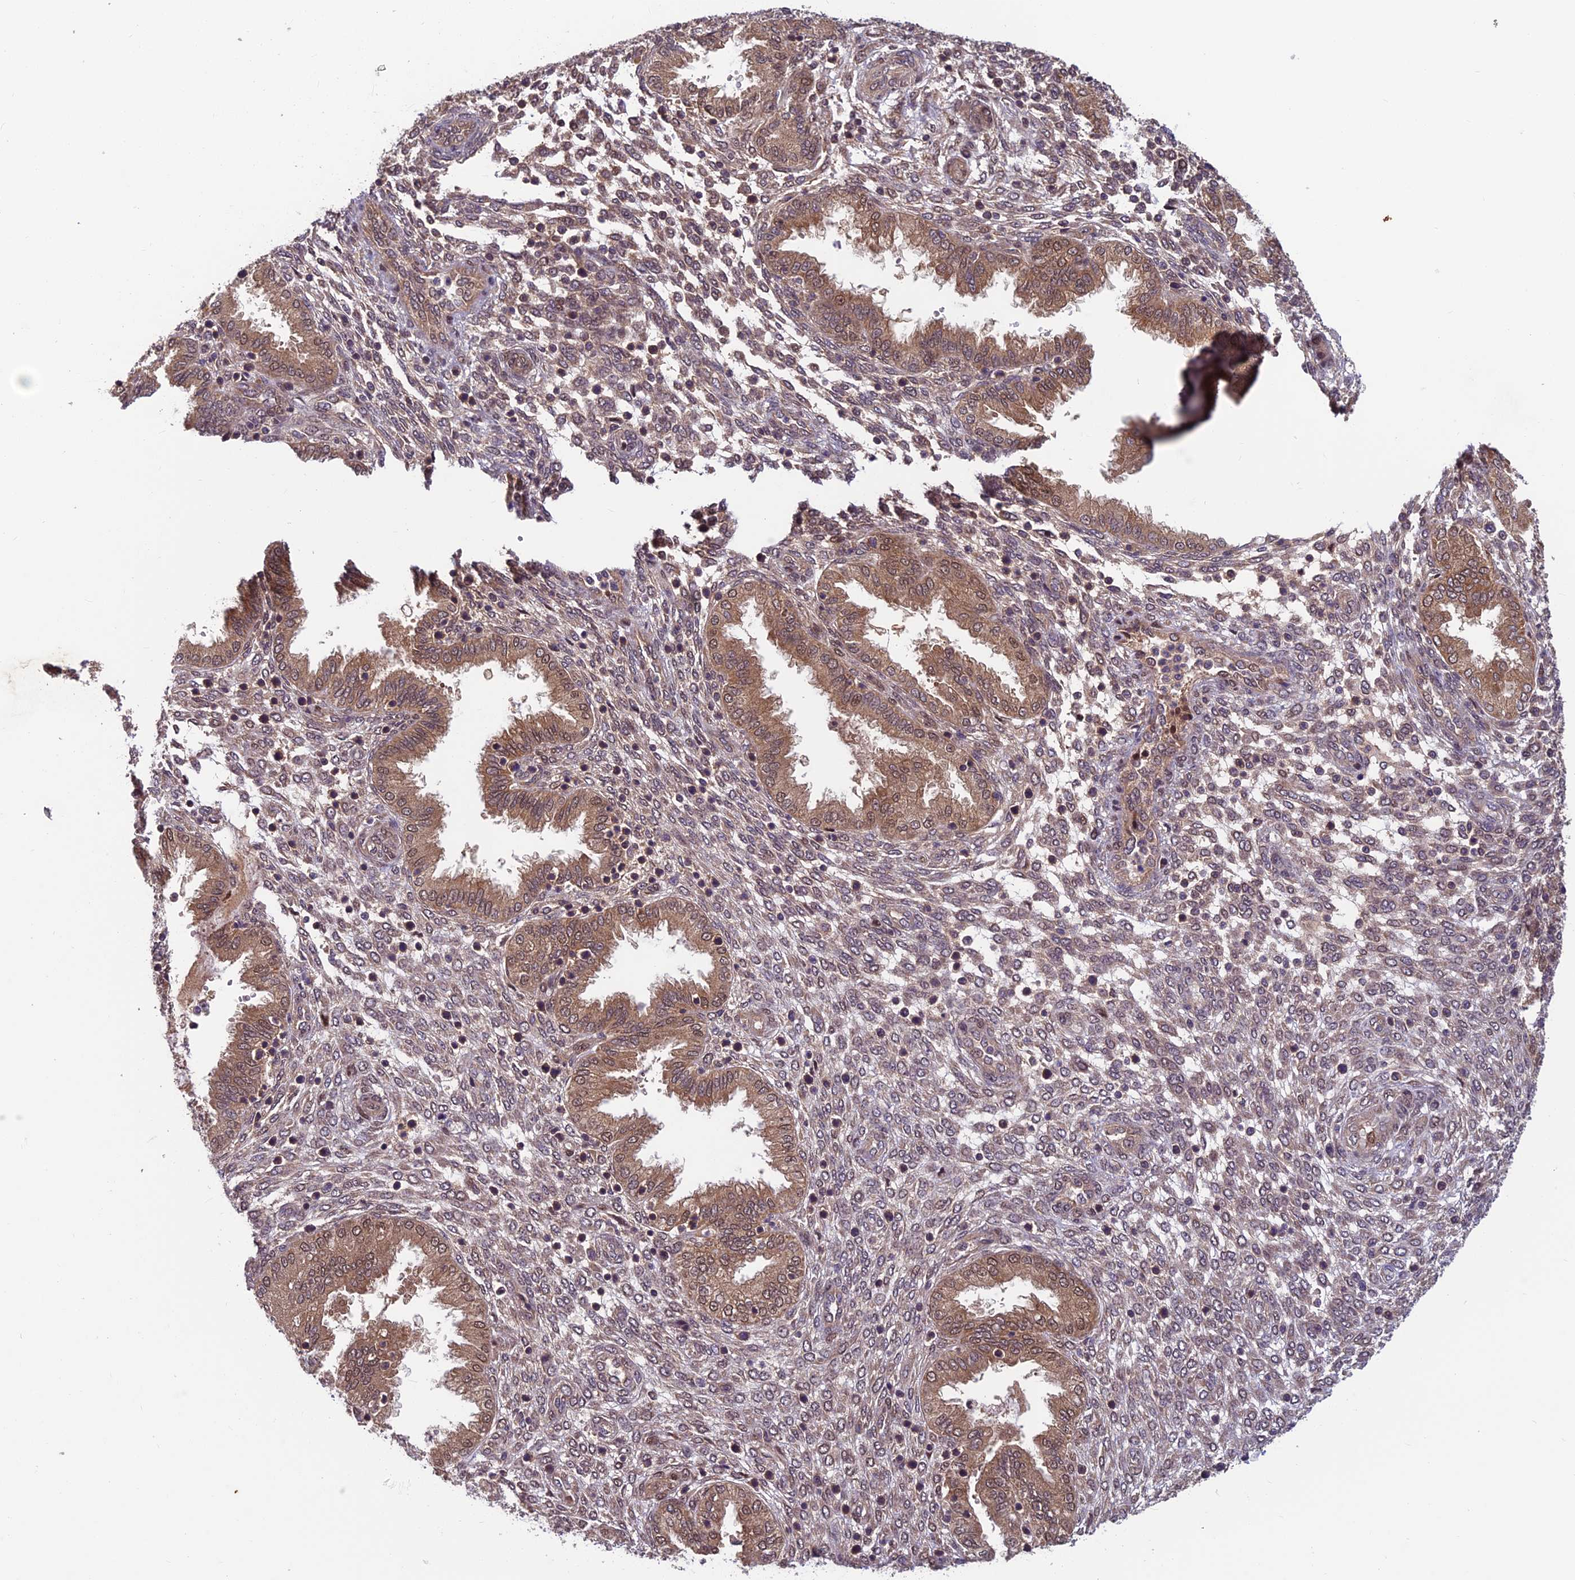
{"staining": {"intensity": "weak", "quantity": "25%-75%", "location": "cytoplasmic/membranous"}, "tissue": "endometrium", "cell_type": "Cells in endometrial stroma", "image_type": "normal", "snomed": [{"axis": "morphology", "description": "Normal tissue, NOS"}, {"axis": "topography", "description": "Endometrium"}], "caption": "Immunohistochemistry micrograph of unremarkable endometrium: human endometrium stained using immunohistochemistry (IHC) exhibits low levels of weak protein expression localized specifically in the cytoplasmic/membranous of cells in endometrial stroma, appearing as a cytoplasmic/membranous brown color.", "gene": "CCDC15", "patient": {"sex": "female", "age": 33}}